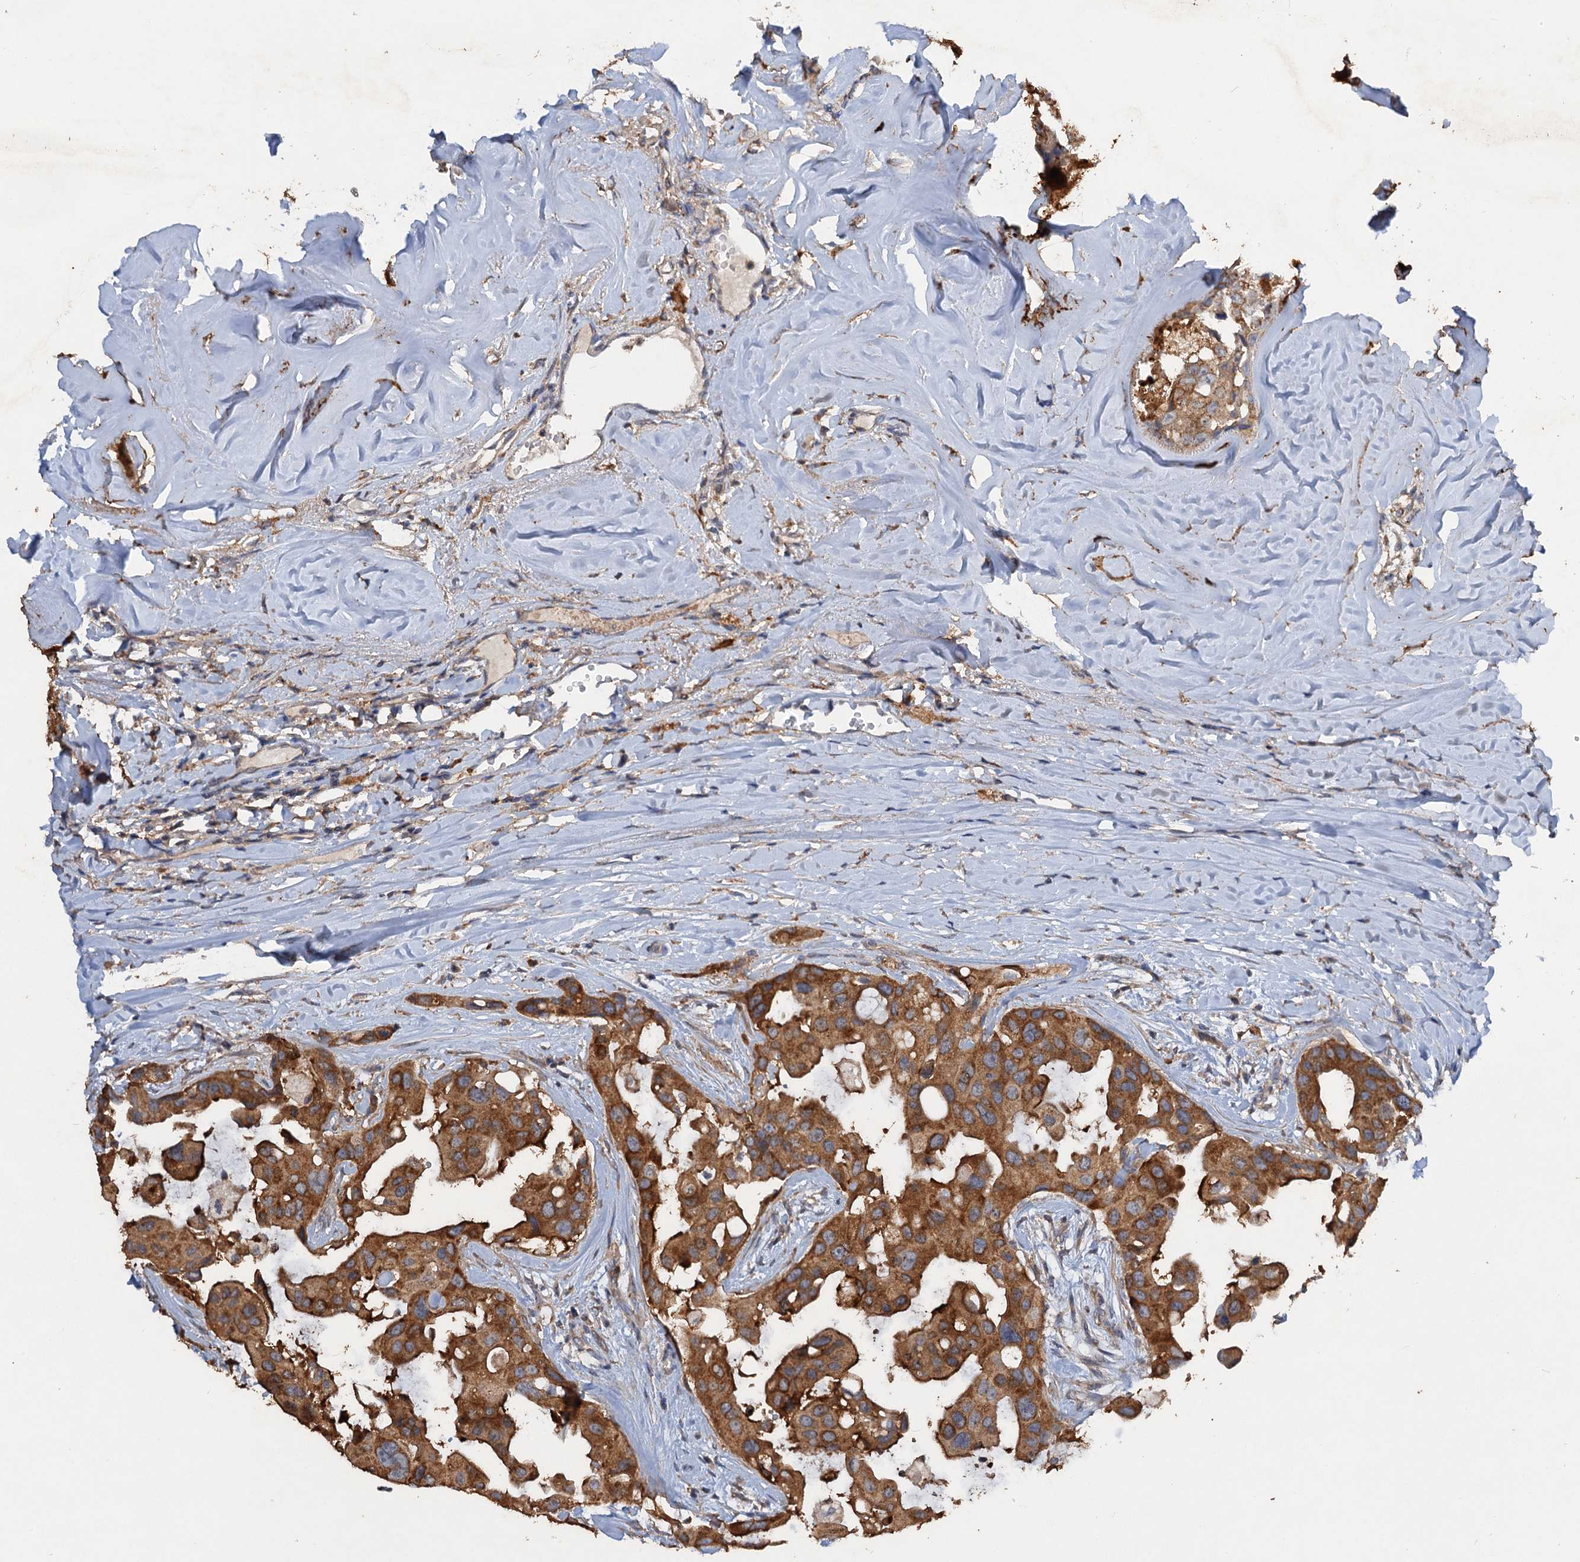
{"staining": {"intensity": "moderate", "quantity": ">75%", "location": "cytoplasmic/membranous"}, "tissue": "head and neck cancer", "cell_type": "Tumor cells", "image_type": "cancer", "snomed": [{"axis": "morphology", "description": "Adenocarcinoma, NOS"}, {"axis": "morphology", "description": "Adenocarcinoma, metastatic, NOS"}, {"axis": "topography", "description": "Head-Neck"}], "caption": "This is an image of immunohistochemistry (IHC) staining of head and neck adenocarcinoma, which shows moderate positivity in the cytoplasmic/membranous of tumor cells.", "gene": "SCUBE3", "patient": {"sex": "male", "age": 75}}